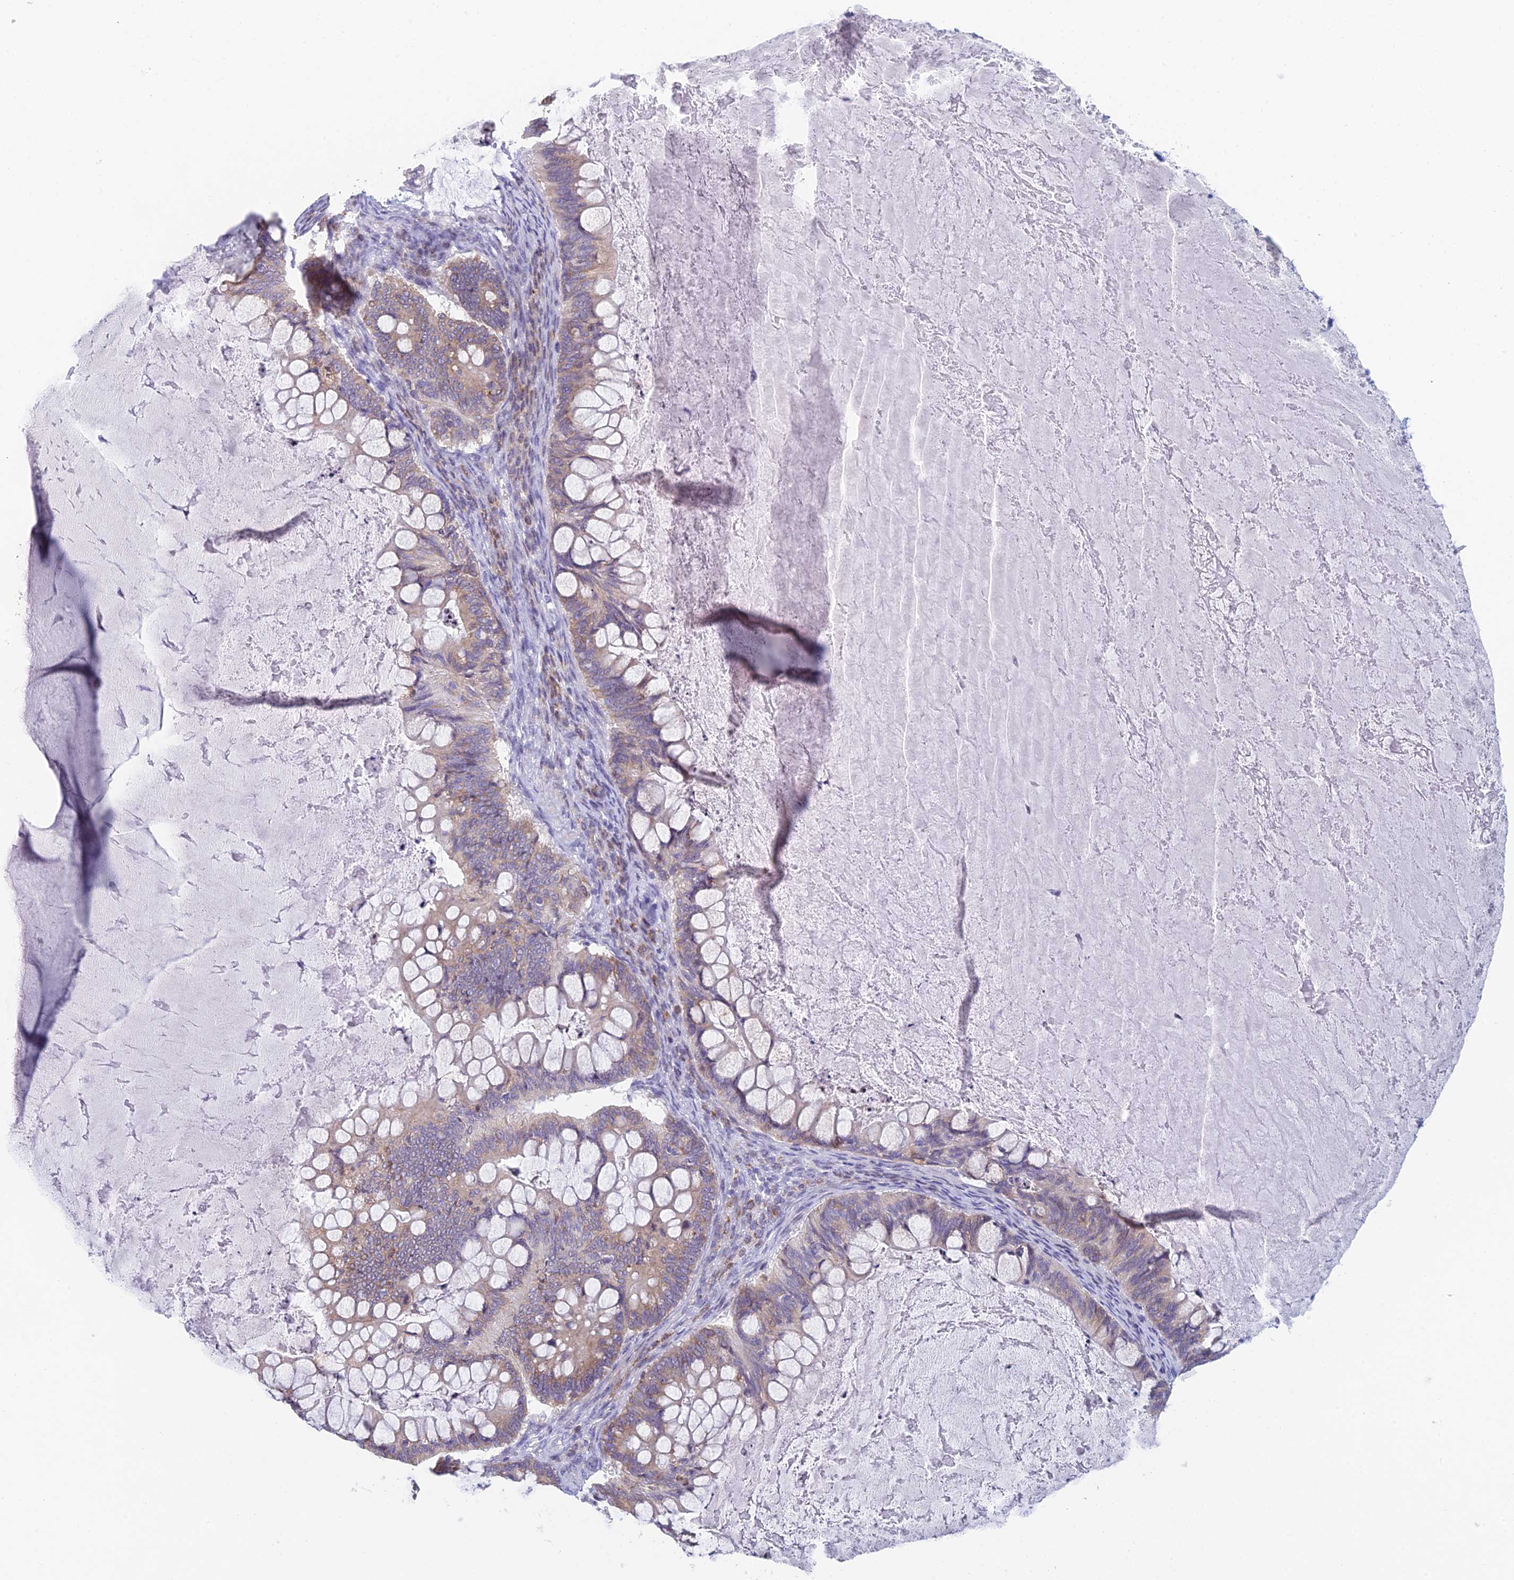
{"staining": {"intensity": "weak", "quantity": "<25%", "location": "cytoplasmic/membranous"}, "tissue": "ovarian cancer", "cell_type": "Tumor cells", "image_type": "cancer", "snomed": [{"axis": "morphology", "description": "Cystadenocarcinoma, mucinous, NOS"}, {"axis": "topography", "description": "Ovary"}], "caption": "Tumor cells show no significant staining in mucinous cystadenocarcinoma (ovarian).", "gene": "REXO5", "patient": {"sex": "female", "age": 61}}